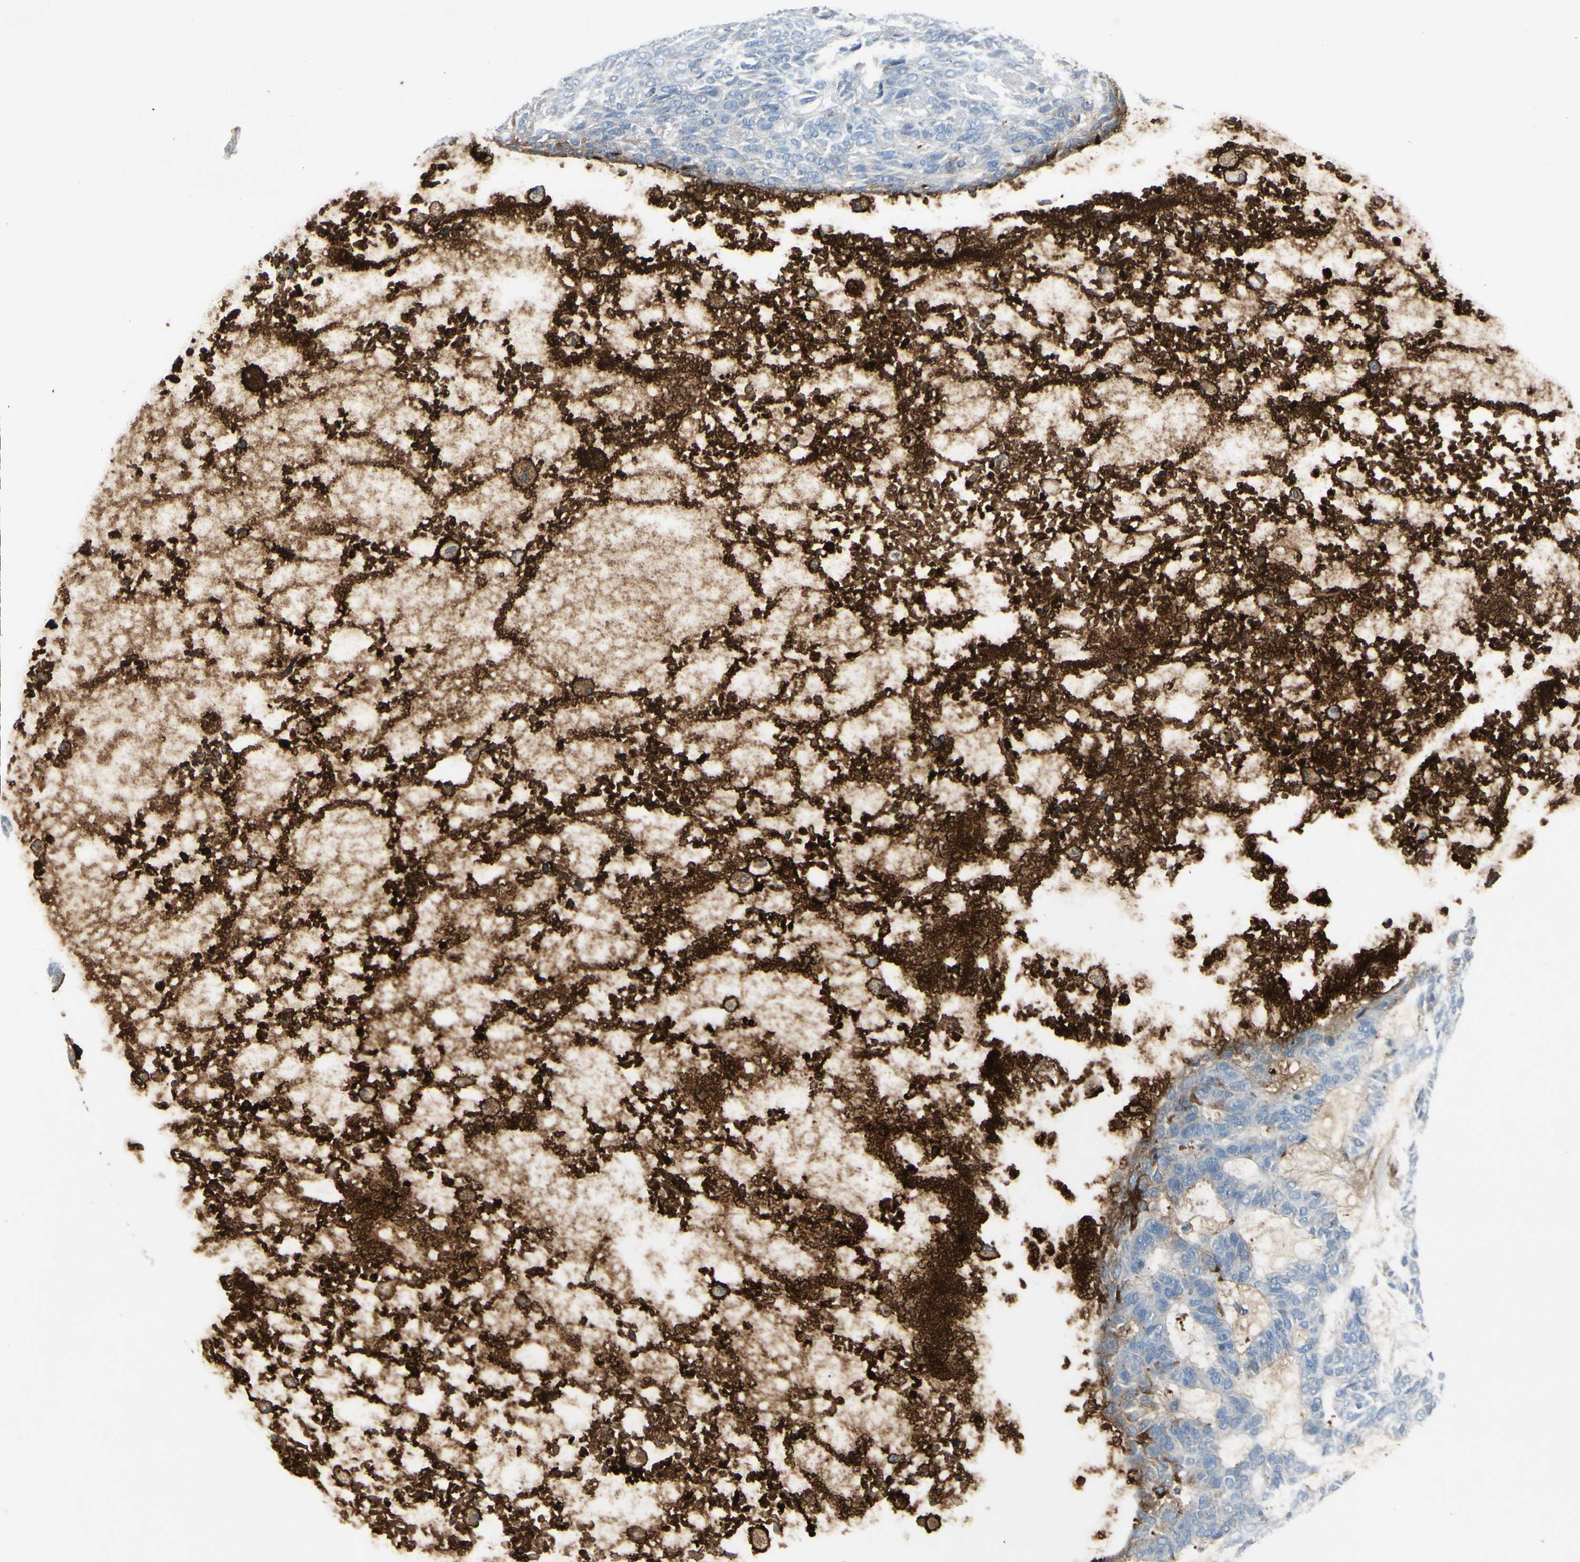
{"staining": {"intensity": "negative", "quantity": "none", "location": "none"}, "tissue": "skin cancer", "cell_type": "Tumor cells", "image_type": "cancer", "snomed": [{"axis": "morphology", "description": "Basal cell carcinoma"}, {"axis": "topography", "description": "Skin"}], "caption": "Immunohistochemistry micrograph of human skin cancer (basal cell carcinoma) stained for a protein (brown), which exhibits no expression in tumor cells.", "gene": "IGHM", "patient": {"sex": "male", "age": 87}}